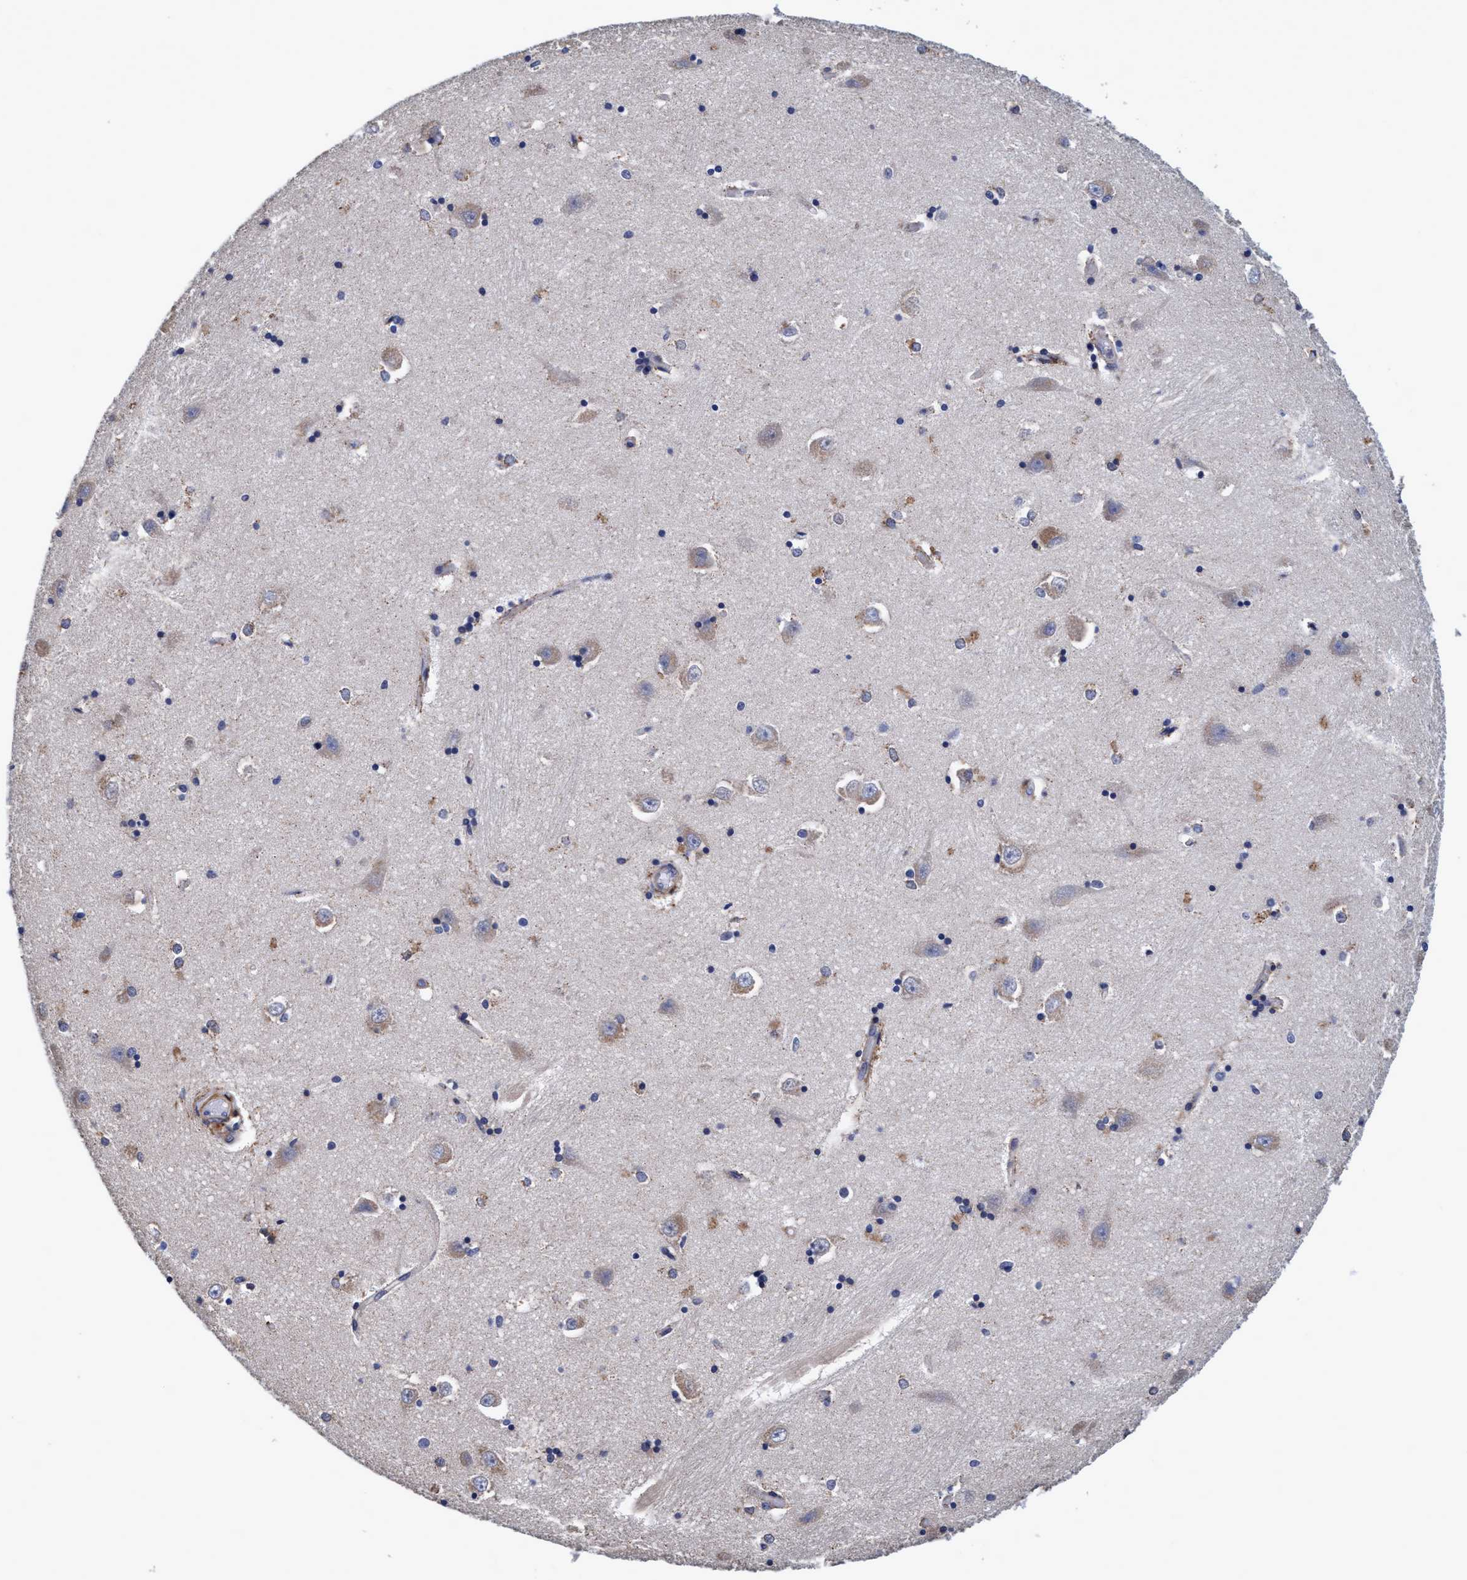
{"staining": {"intensity": "weak", "quantity": "25%-75%", "location": "cytoplasmic/membranous"}, "tissue": "hippocampus", "cell_type": "Glial cells", "image_type": "normal", "snomed": [{"axis": "morphology", "description": "Normal tissue, NOS"}, {"axis": "topography", "description": "Hippocampus"}], "caption": "Immunohistochemical staining of benign hippocampus reveals low levels of weak cytoplasmic/membranous expression in approximately 25%-75% of glial cells. Nuclei are stained in blue.", "gene": "CALCOCO2", "patient": {"sex": "male", "age": 45}}